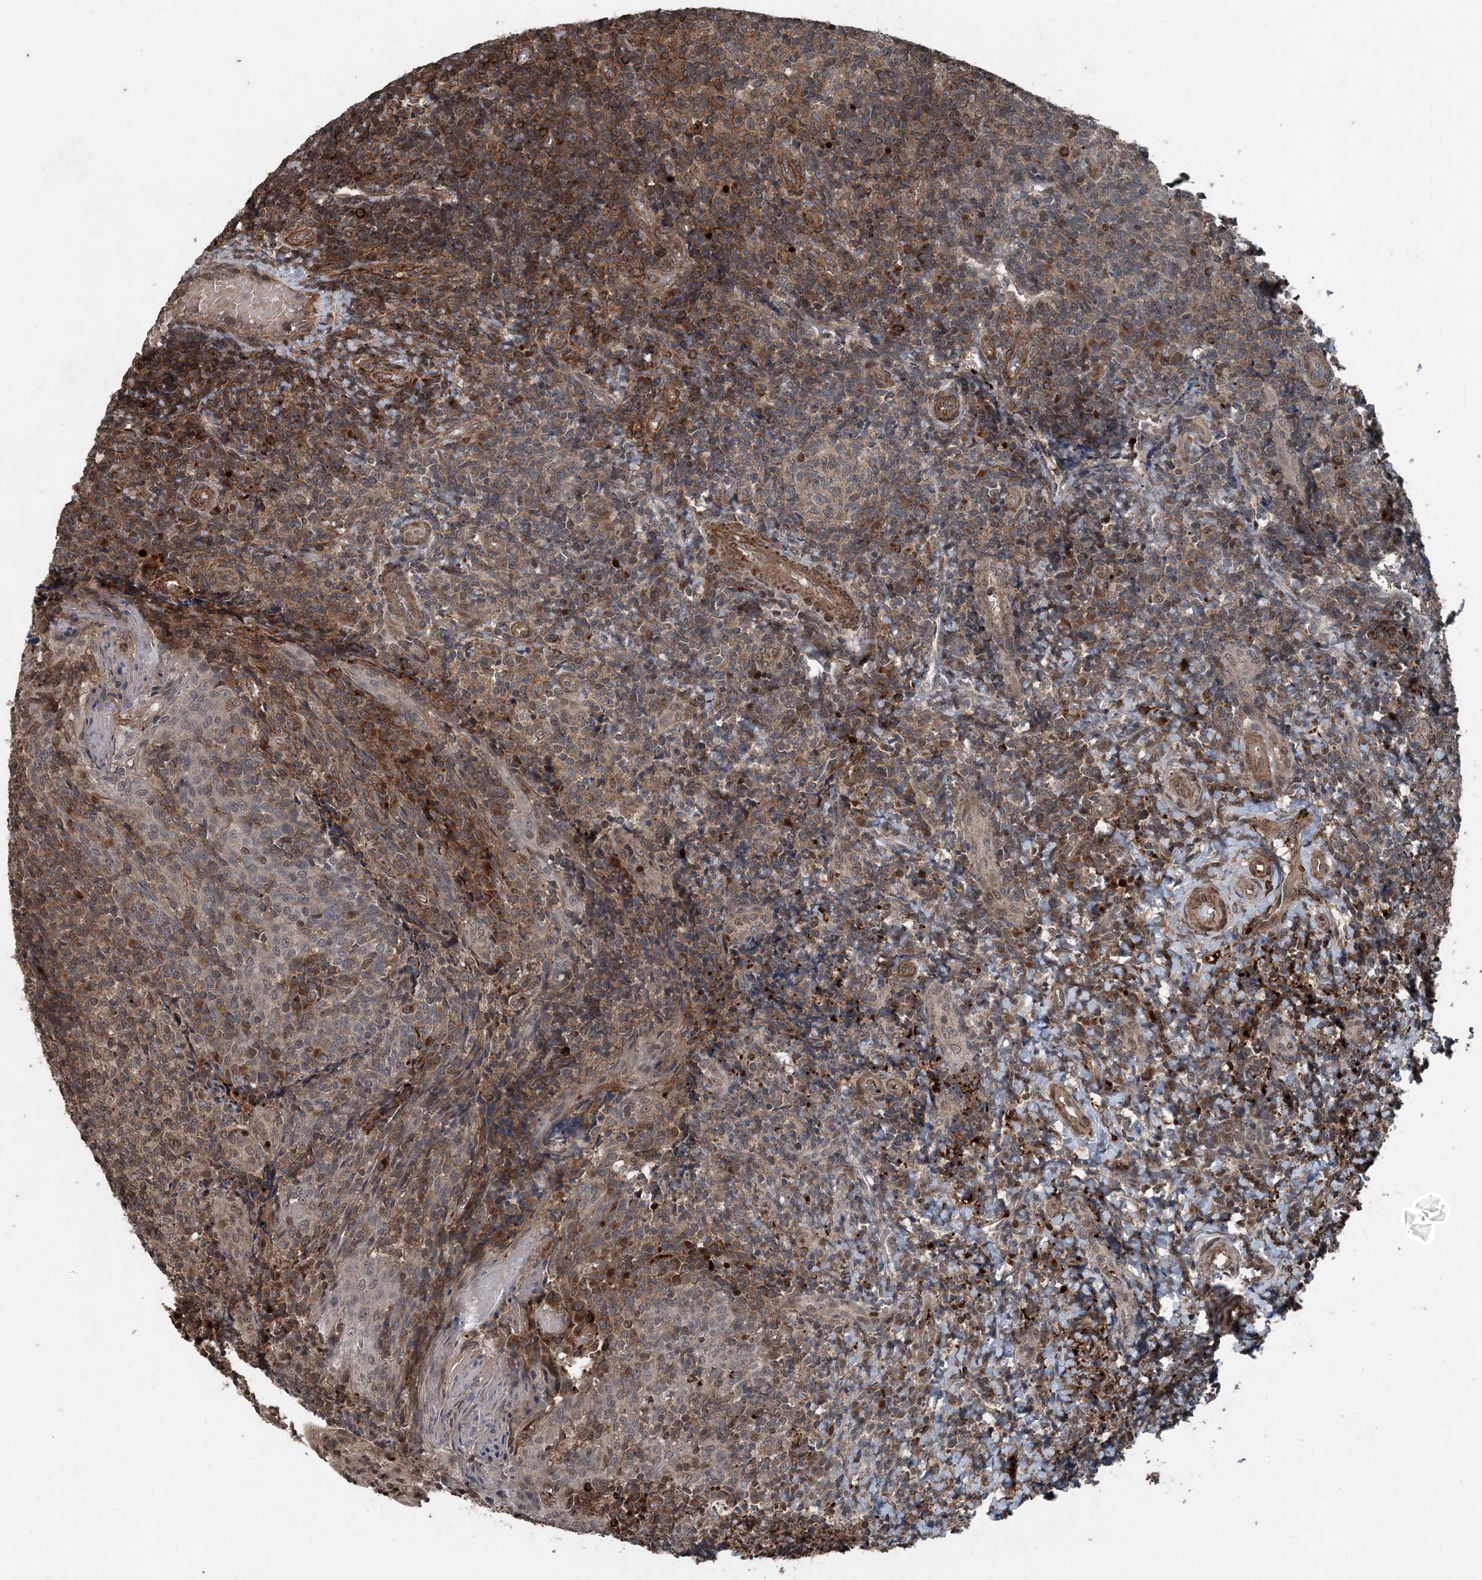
{"staining": {"intensity": "moderate", "quantity": "25%-75%", "location": "nuclear"}, "tissue": "tonsil", "cell_type": "Germinal center cells", "image_type": "normal", "snomed": [{"axis": "morphology", "description": "Normal tissue, NOS"}, {"axis": "topography", "description": "Tonsil"}], "caption": "IHC image of unremarkable tonsil: tonsil stained using immunohistochemistry (IHC) shows medium levels of moderate protein expression localized specifically in the nuclear of germinal center cells, appearing as a nuclear brown color.", "gene": "CFL1", "patient": {"sex": "female", "age": 19}}